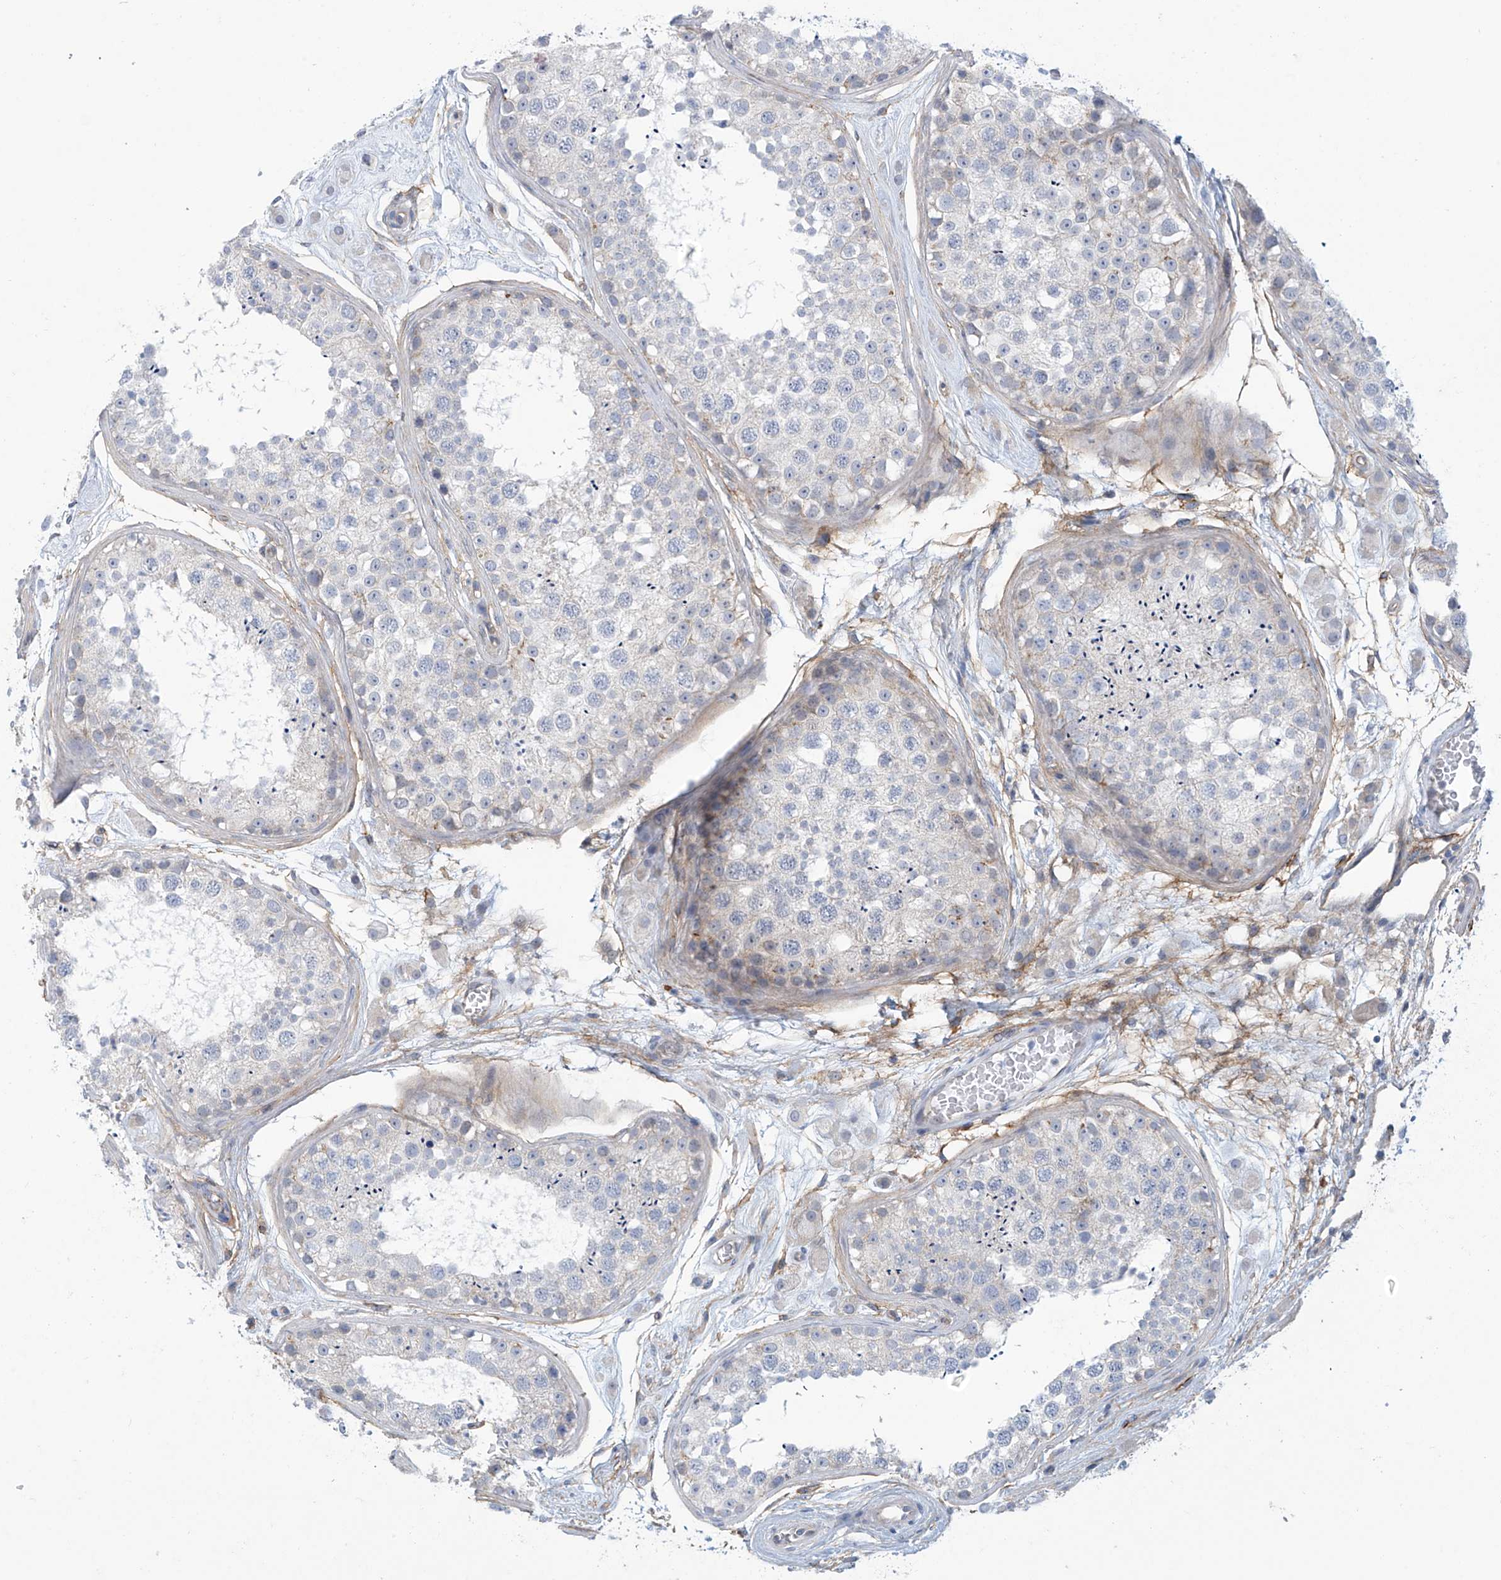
{"staining": {"intensity": "negative", "quantity": "none", "location": "none"}, "tissue": "testis", "cell_type": "Cells in seminiferous ducts", "image_type": "normal", "snomed": [{"axis": "morphology", "description": "Normal tissue, NOS"}, {"axis": "topography", "description": "Testis"}], "caption": "This is a photomicrograph of immunohistochemistry staining of normal testis, which shows no staining in cells in seminiferous ducts.", "gene": "ABHD13", "patient": {"sex": "male", "age": 25}}